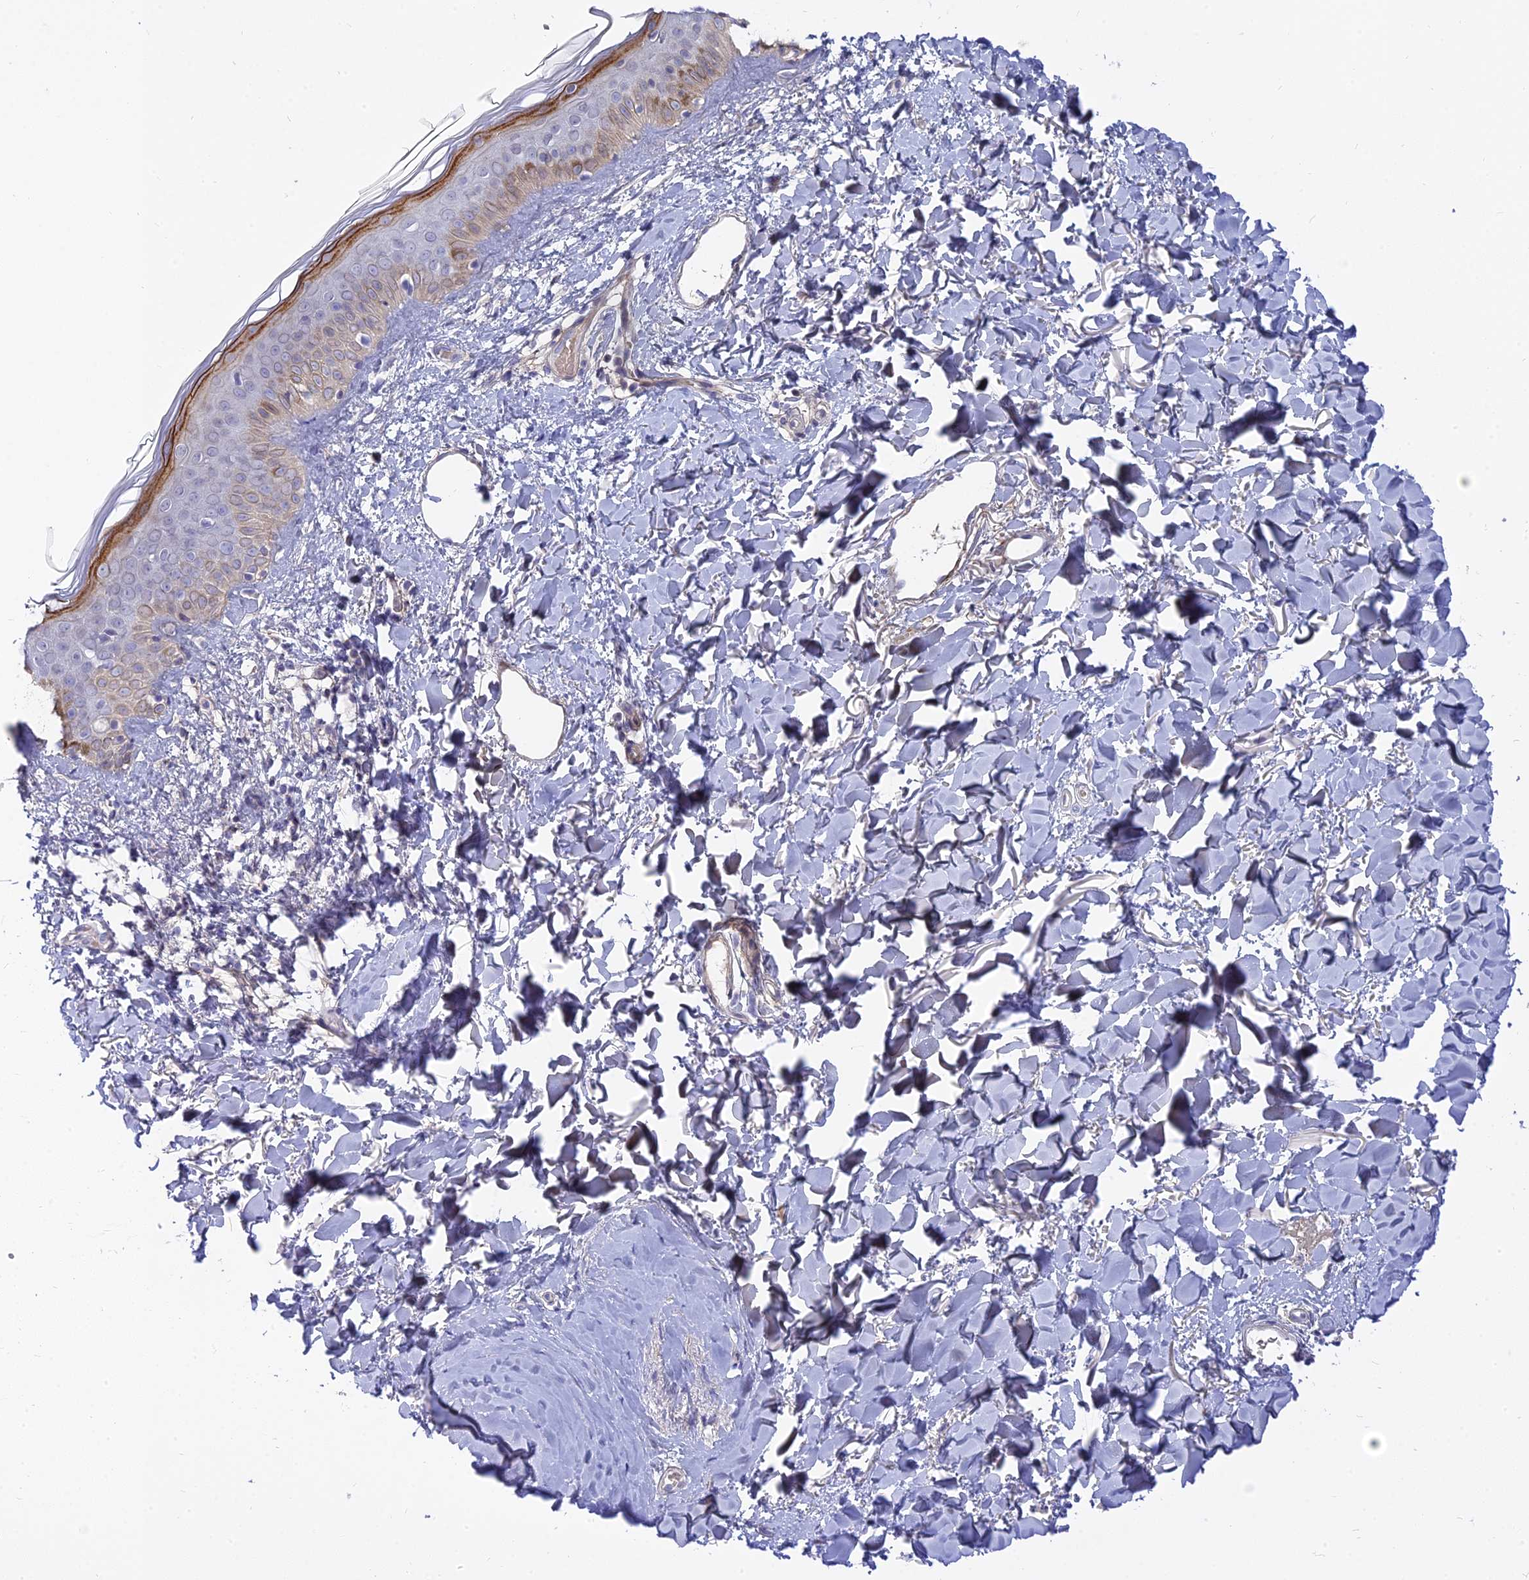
{"staining": {"intensity": "negative", "quantity": "none", "location": "none"}, "tissue": "skin", "cell_type": "Fibroblasts", "image_type": "normal", "snomed": [{"axis": "morphology", "description": "Normal tissue, NOS"}, {"axis": "topography", "description": "Skin"}], "caption": "Histopathology image shows no significant protein positivity in fibroblasts of normal skin.", "gene": "MBD3L1", "patient": {"sex": "female", "age": 58}}